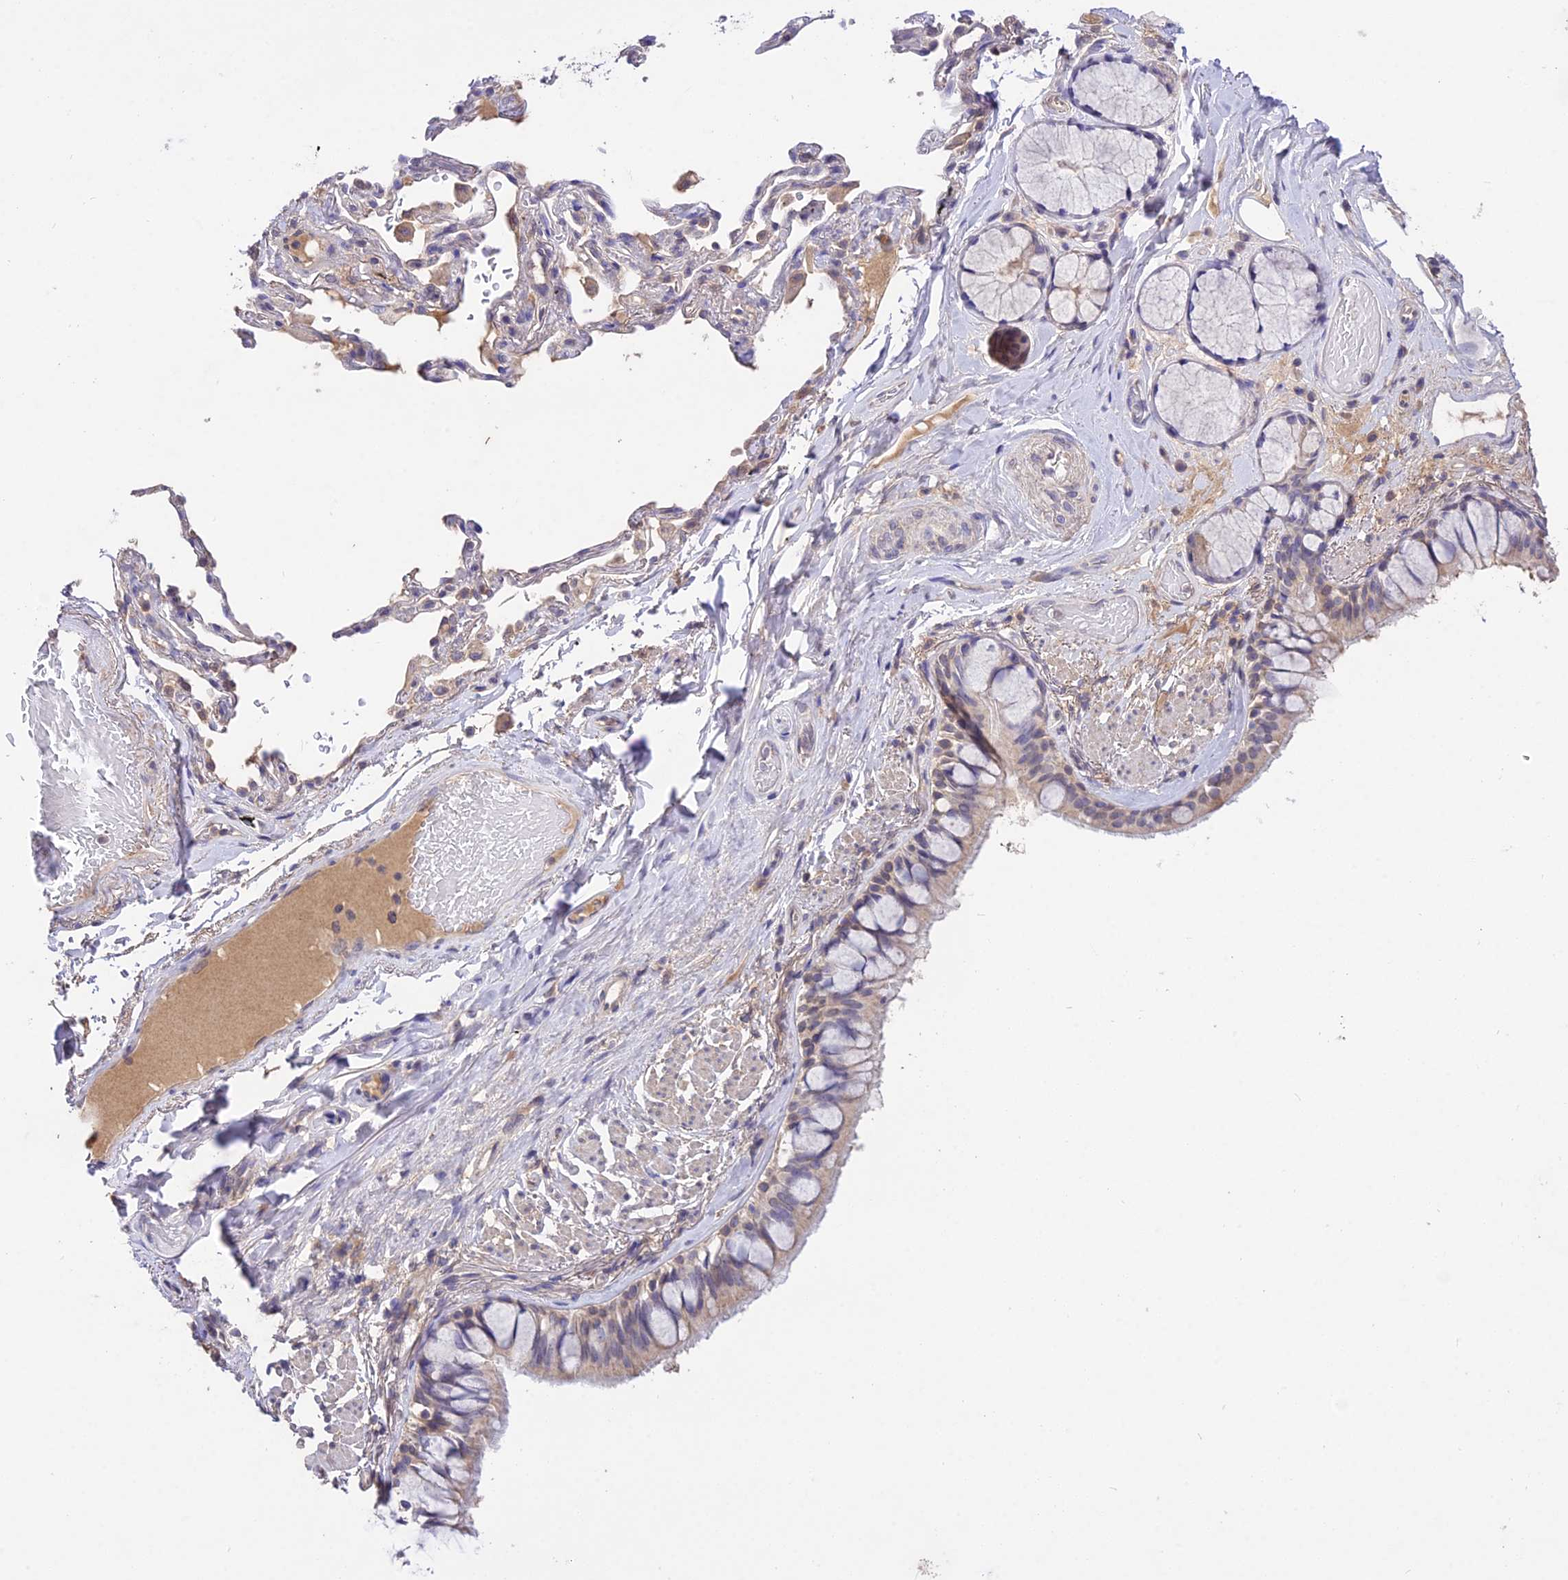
{"staining": {"intensity": "weak", "quantity": ">75%", "location": "cytoplasmic/membranous"}, "tissue": "bronchus", "cell_type": "Respiratory epithelial cells", "image_type": "normal", "snomed": [{"axis": "morphology", "description": "Normal tissue, NOS"}, {"axis": "topography", "description": "Bronchus"}], "caption": "DAB immunohistochemical staining of unremarkable human bronchus shows weak cytoplasmic/membranous protein expression in approximately >75% of respiratory epithelial cells.", "gene": "PGK1", "patient": {"sex": "male", "age": 70}}